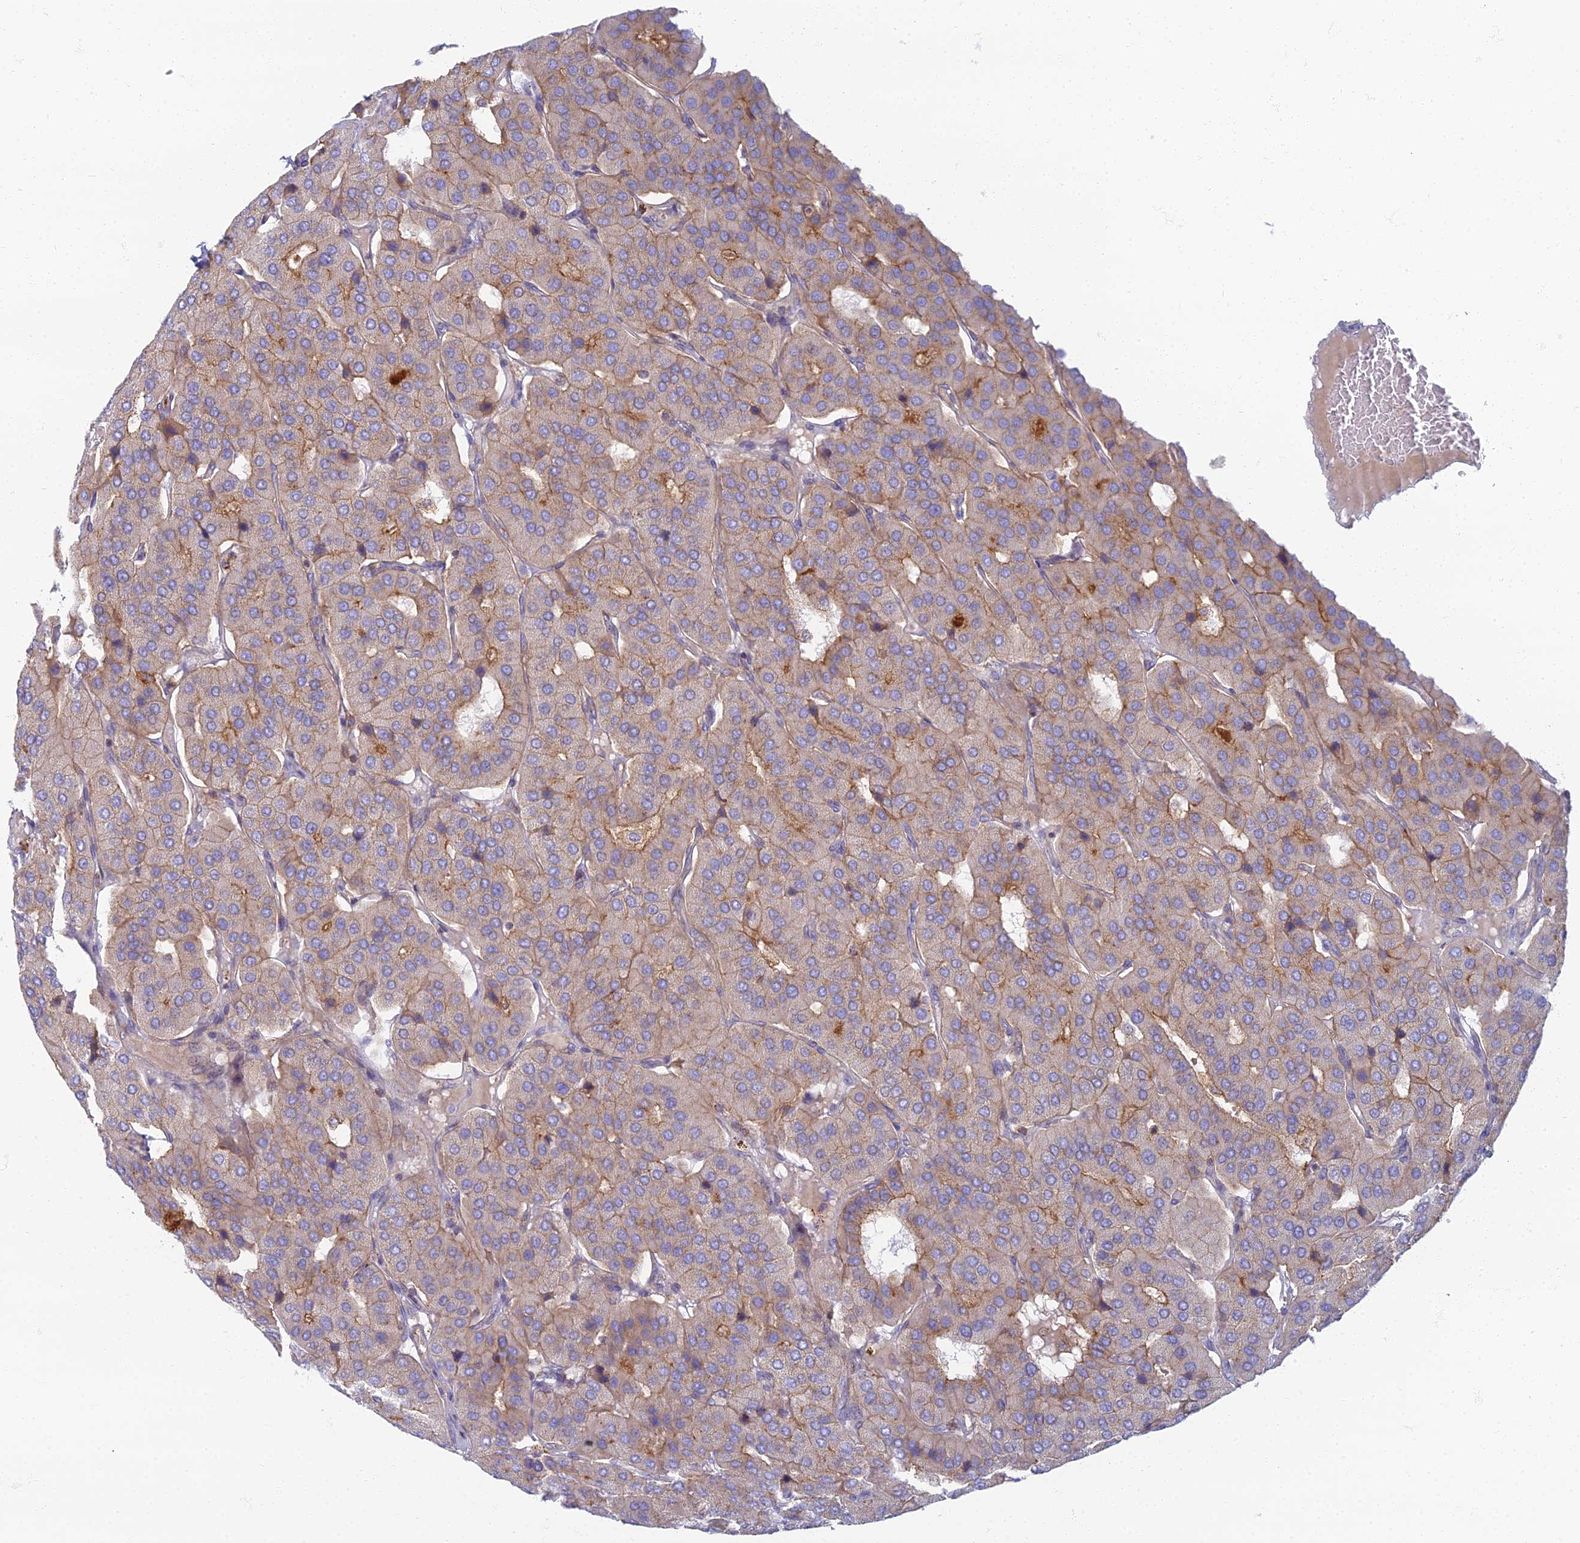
{"staining": {"intensity": "moderate", "quantity": "<25%", "location": "cytoplasmic/membranous"}, "tissue": "parathyroid gland", "cell_type": "Glandular cells", "image_type": "normal", "snomed": [{"axis": "morphology", "description": "Normal tissue, NOS"}, {"axis": "morphology", "description": "Adenoma, NOS"}, {"axis": "topography", "description": "Parathyroid gland"}], "caption": "Protein staining of unremarkable parathyroid gland shows moderate cytoplasmic/membranous expression in approximately <25% of glandular cells.", "gene": "CHMP4B", "patient": {"sex": "female", "age": 86}}